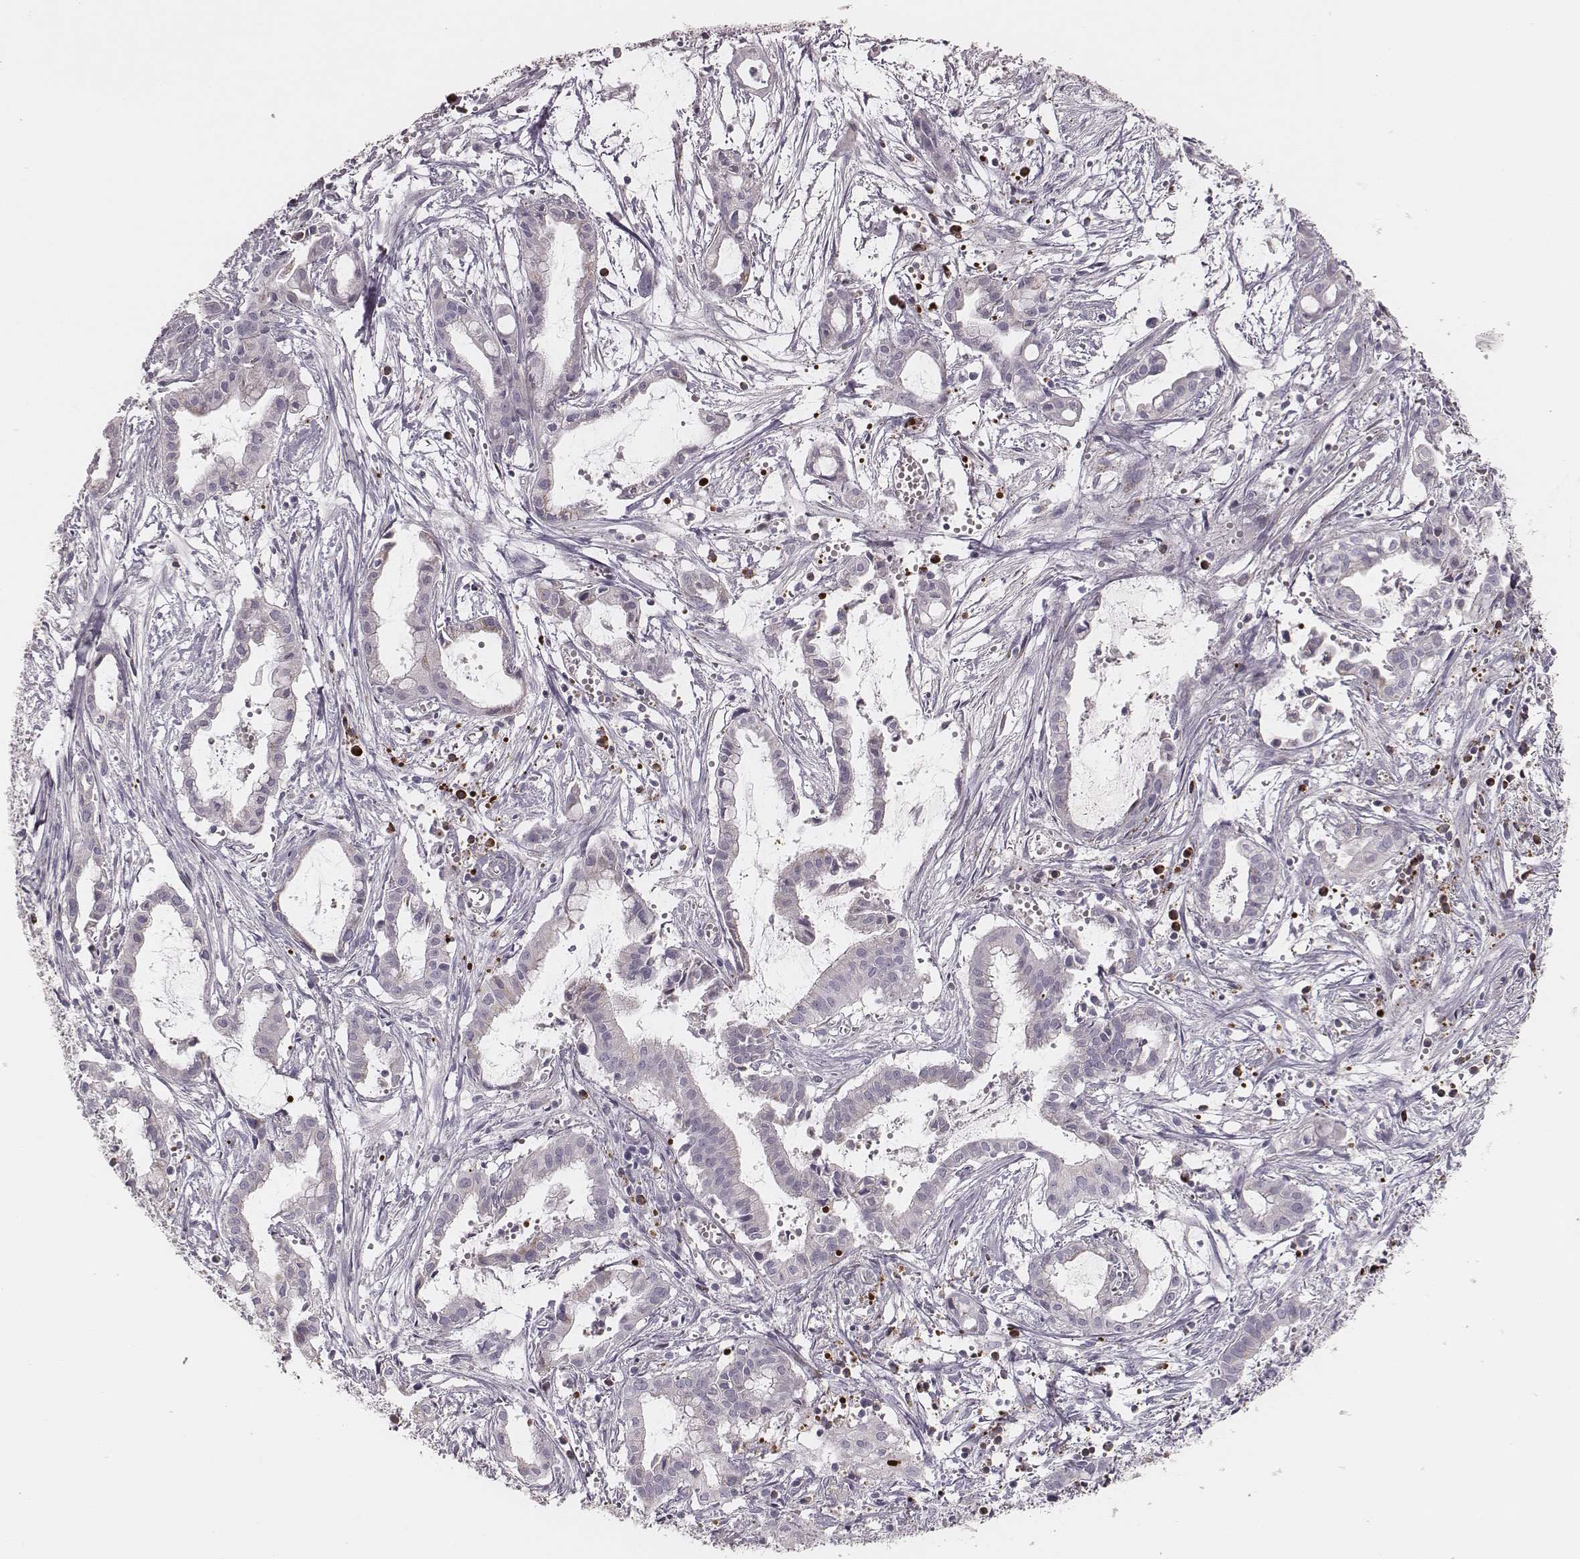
{"staining": {"intensity": "negative", "quantity": "none", "location": "none"}, "tissue": "pancreatic cancer", "cell_type": "Tumor cells", "image_type": "cancer", "snomed": [{"axis": "morphology", "description": "Adenocarcinoma, NOS"}, {"axis": "topography", "description": "Pancreas"}], "caption": "DAB (3,3'-diaminobenzidine) immunohistochemical staining of pancreatic cancer exhibits no significant expression in tumor cells.", "gene": "KIF5C", "patient": {"sex": "male", "age": 48}}